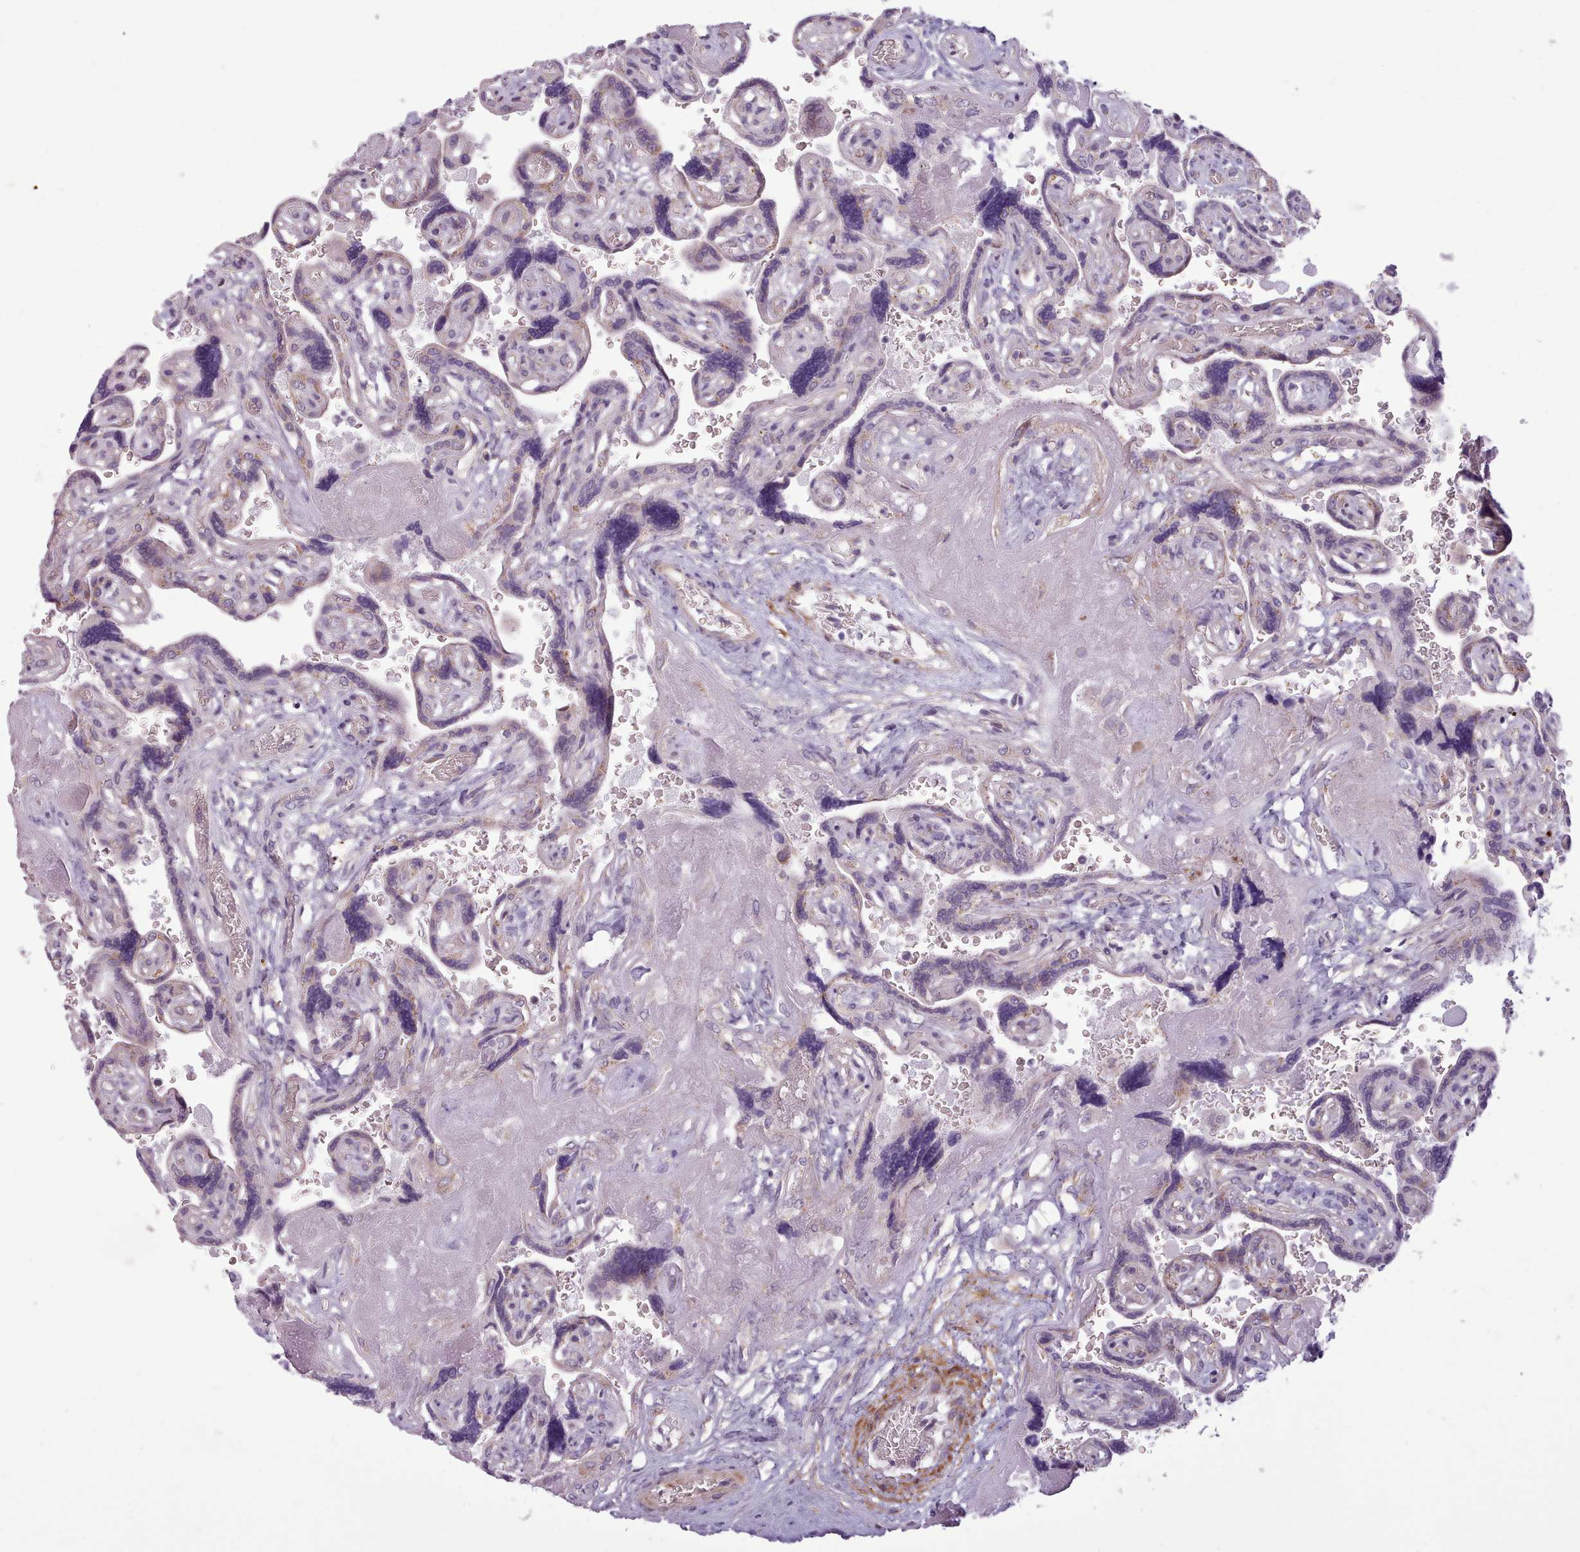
{"staining": {"intensity": "negative", "quantity": "none", "location": "none"}, "tissue": "placenta", "cell_type": "Trophoblastic cells", "image_type": "normal", "snomed": [{"axis": "morphology", "description": "Normal tissue, NOS"}, {"axis": "topography", "description": "Placenta"}], "caption": "Immunohistochemical staining of unremarkable human placenta exhibits no significant expression in trophoblastic cells. (Stains: DAB (3,3'-diaminobenzidine) immunohistochemistry (IHC) with hematoxylin counter stain, Microscopy: brightfield microscopy at high magnification).", "gene": "AVL9", "patient": {"sex": "female", "age": 32}}